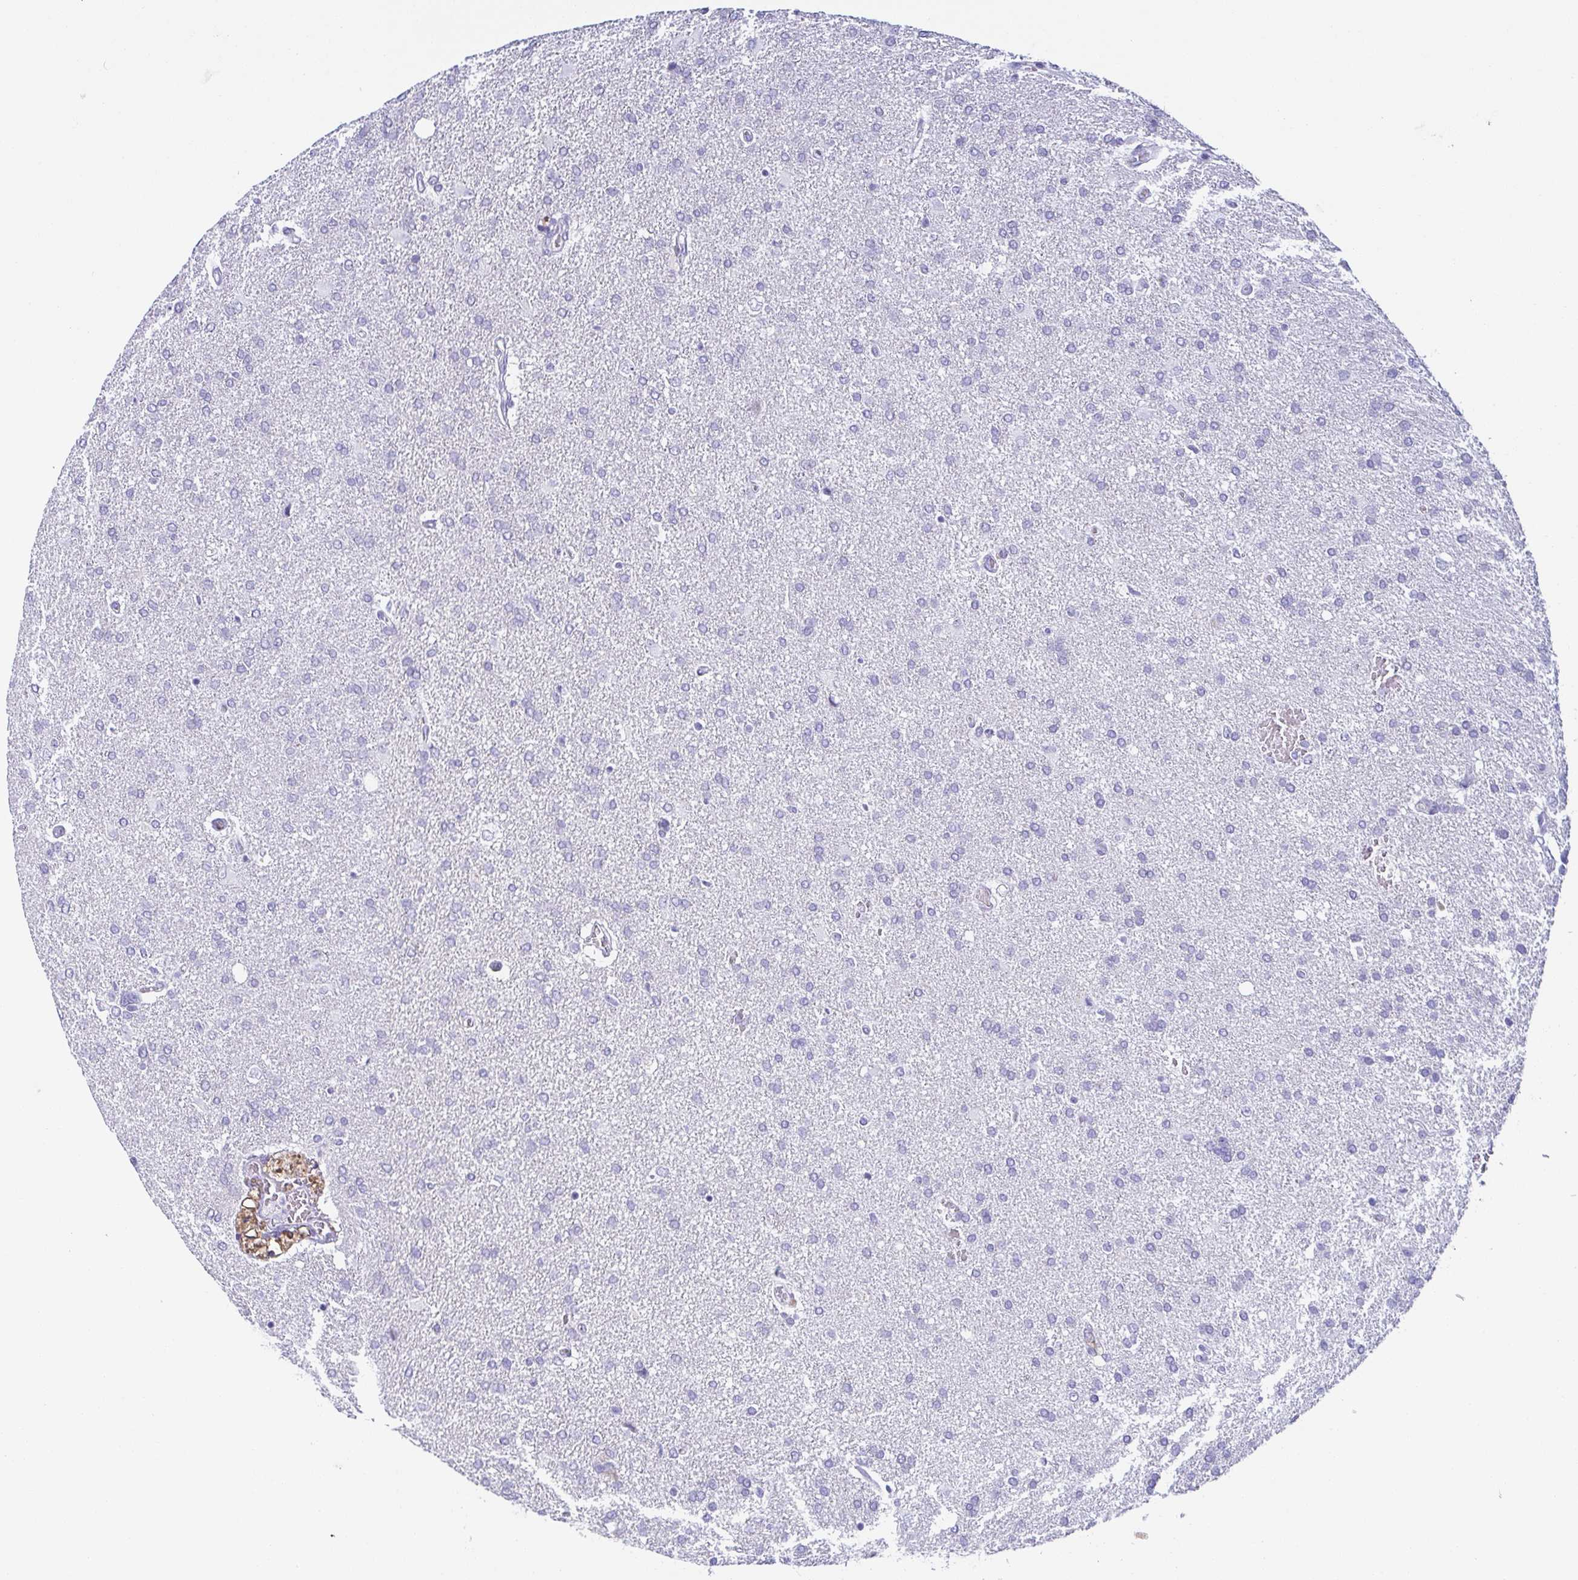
{"staining": {"intensity": "negative", "quantity": "none", "location": "none"}, "tissue": "glioma", "cell_type": "Tumor cells", "image_type": "cancer", "snomed": [{"axis": "morphology", "description": "Glioma, malignant, High grade"}, {"axis": "topography", "description": "Brain"}], "caption": "This is a photomicrograph of immunohistochemistry staining of malignant glioma (high-grade), which shows no expression in tumor cells.", "gene": "ZG16B", "patient": {"sex": "male", "age": 68}}